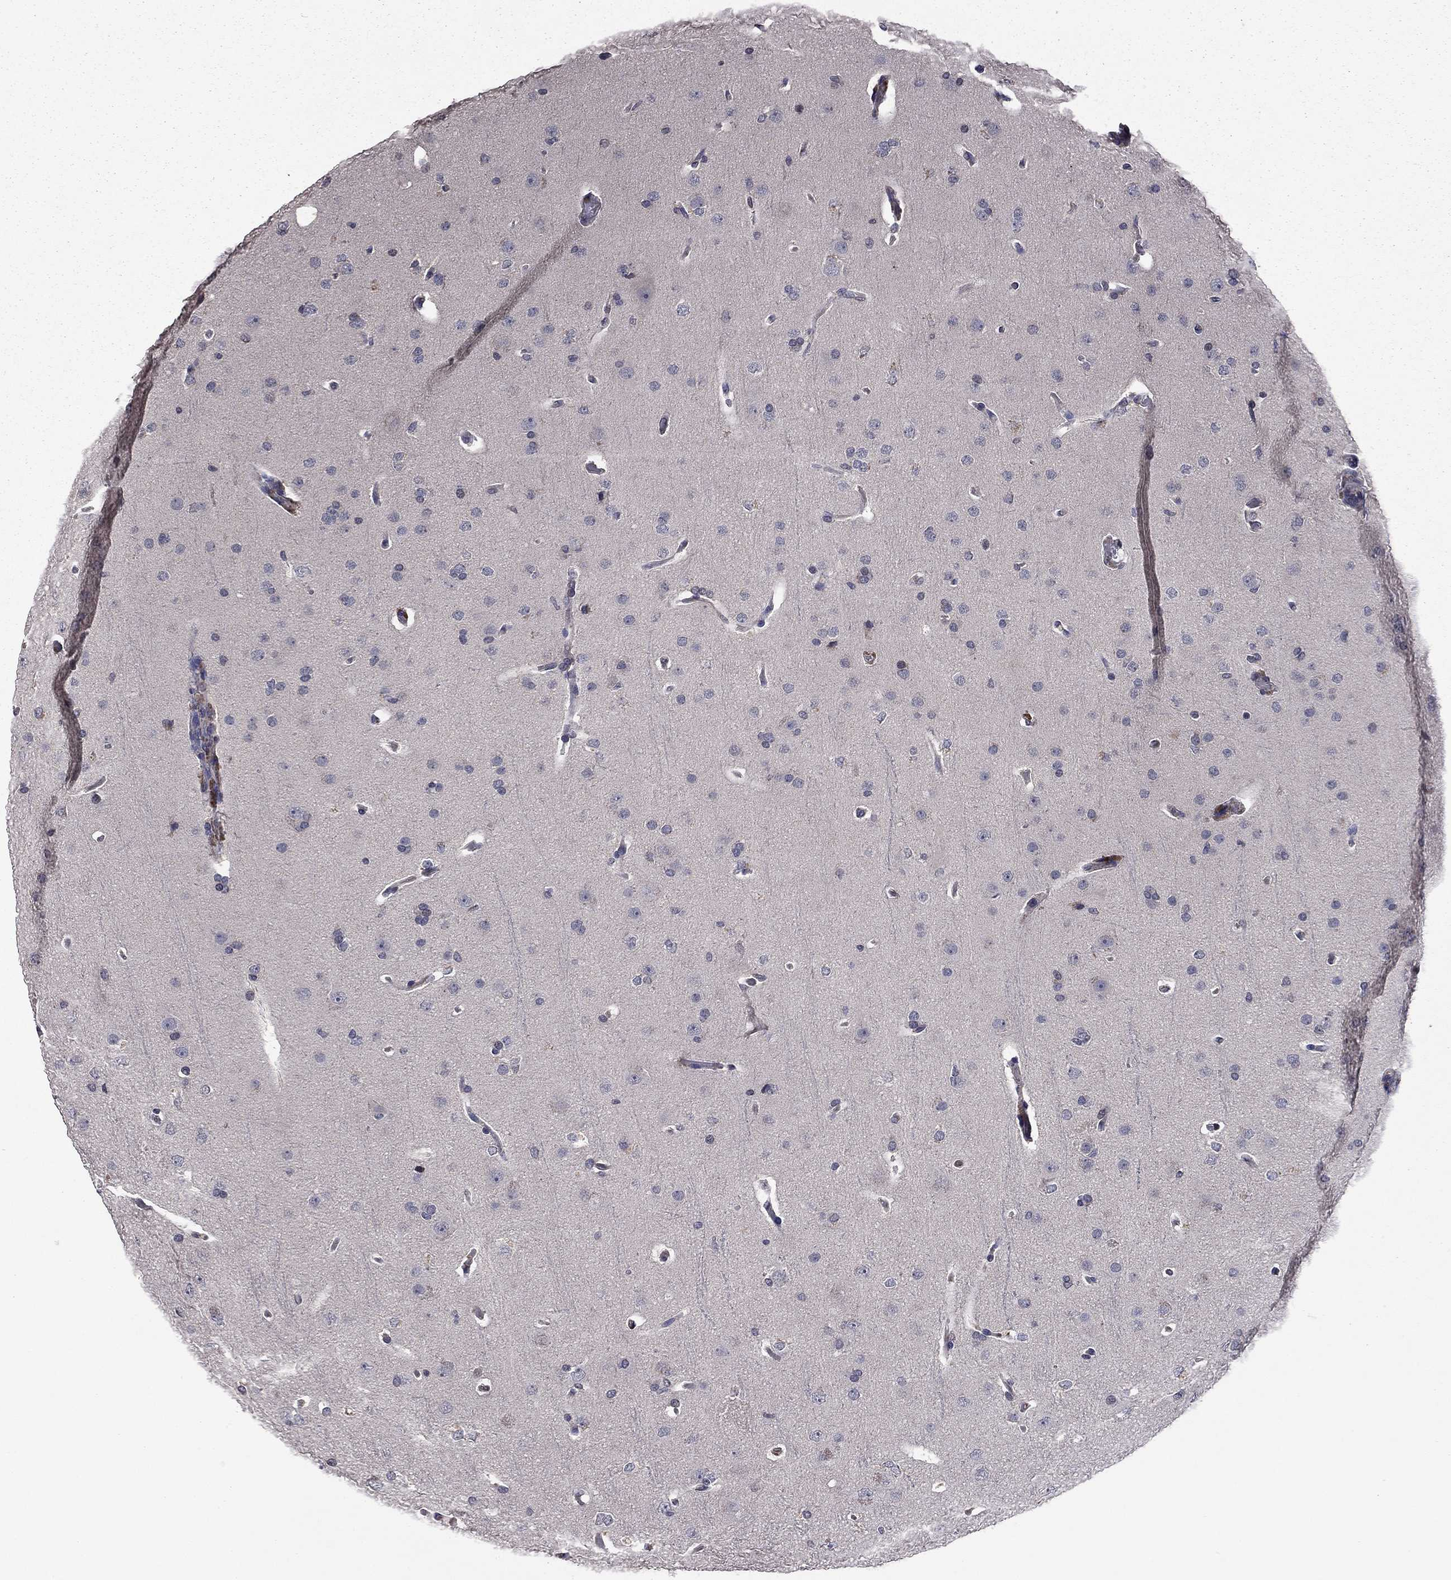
{"staining": {"intensity": "negative", "quantity": "none", "location": "none"}, "tissue": "glioma", "cell_type": "Tumor cells", "image_type": "cancer", "snomed": [{"axis": "morphology", "description": "Glioma, malignant, Low grade"}, {"axis": "topography", "description": "Brain"}], "caption": "High magnification brightfield microscopy of low-grade glioma (malignant) stained with DAB (brown) and counterstained with hematoxylin (blue): tumor cells show no significant staining.", "gene": "PROS1", "patient": {"sex": "male", "age": 41}}